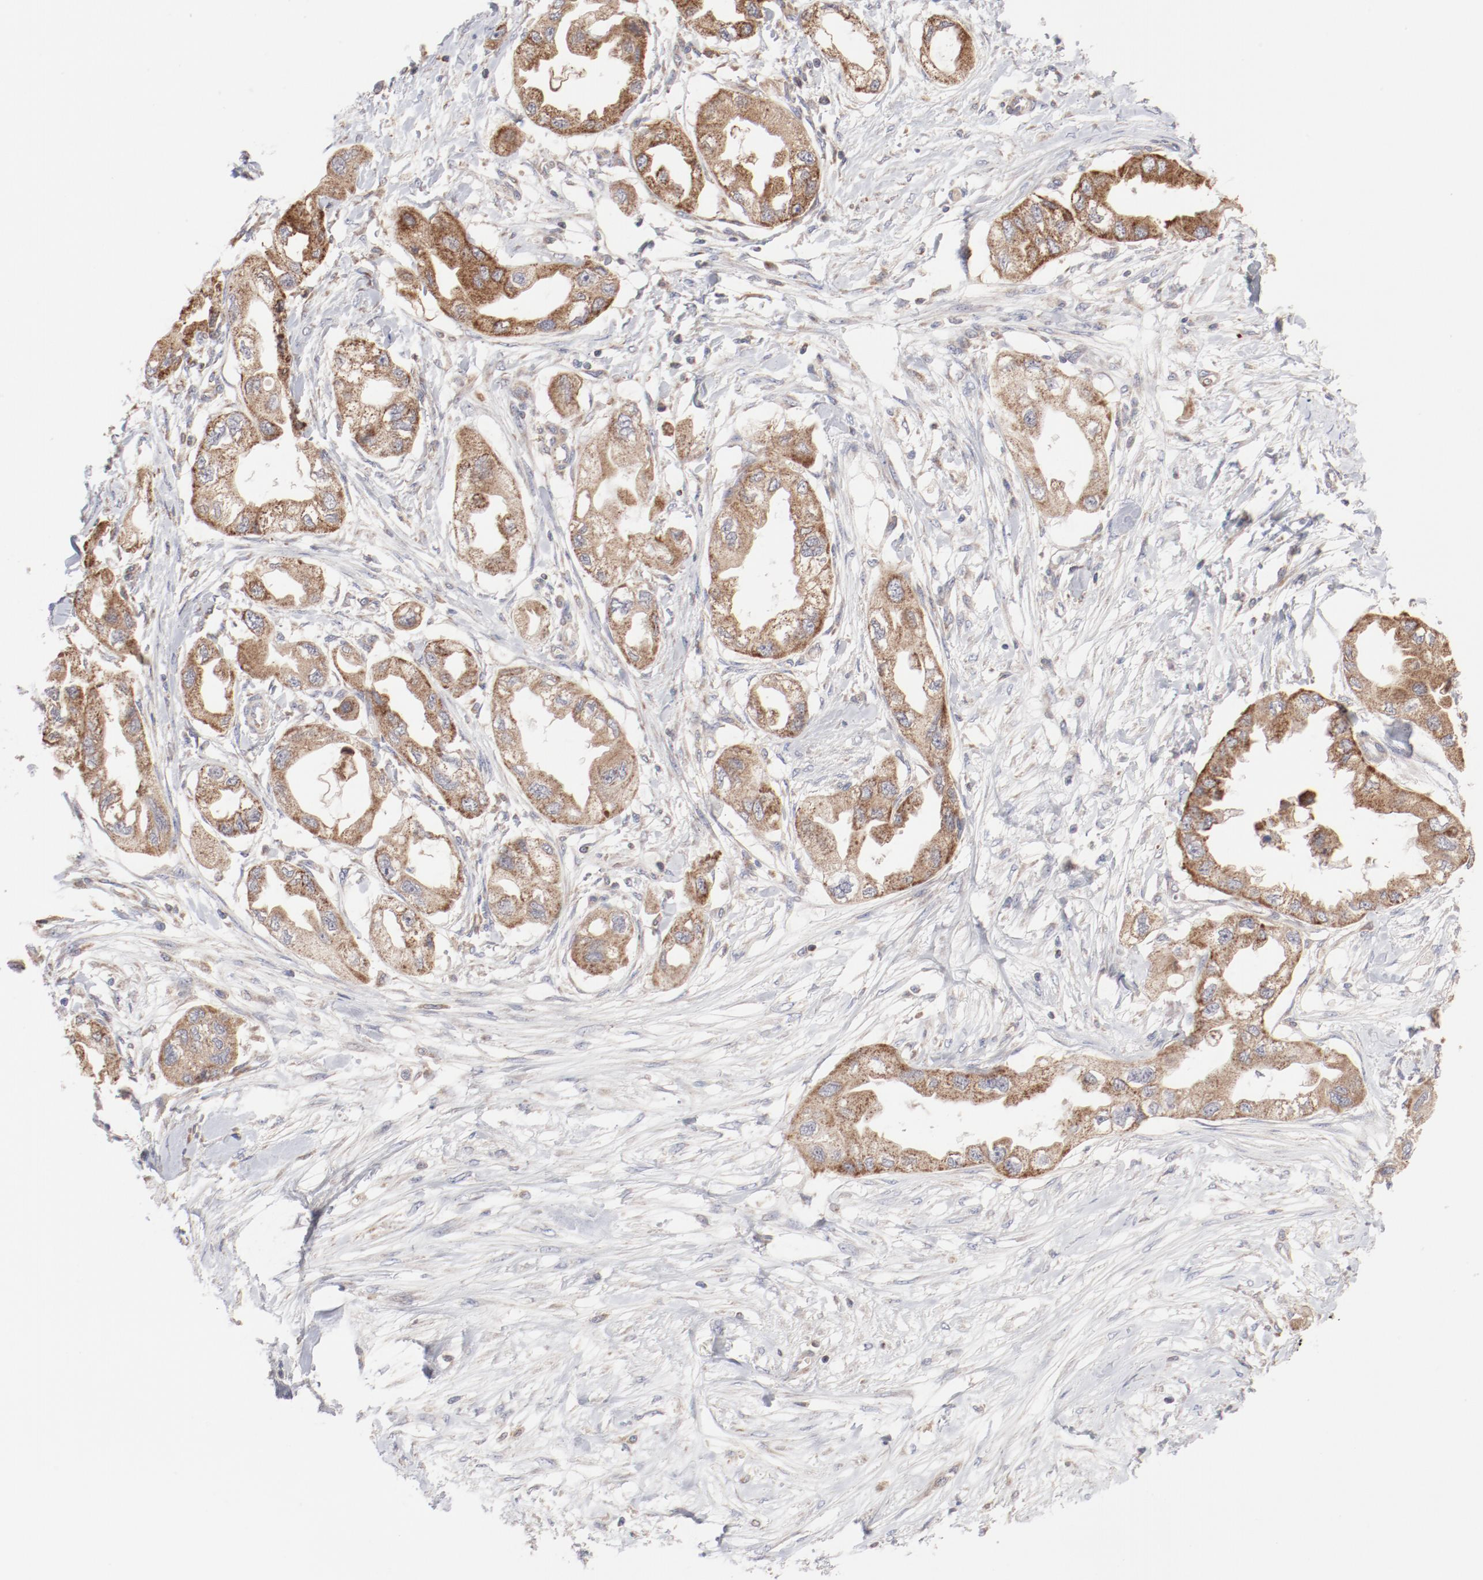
{"staining": {"intensity": "moderate", "quantity": ">75%", "location": "cytoplasmic/membranous"}, "tissue": "endometrial cancer", "cell_type": "Tumor cells", "image_type": "cancer", "snomed": [{"axis": "morphology", "description": "Adenocarcinoma, NOS"}, {"axis": "topography", "description": "Endometrium"}], "caption": "This photomicrograph demonstrates immunohistochemistry (IHC) staining of endometrial cancer, with medium moderate cytoplasmic/membranous expression in about >75% of tumor cells.", "gene": "PPFIBP2", "patient": {"sex": "female", "age": 67}}